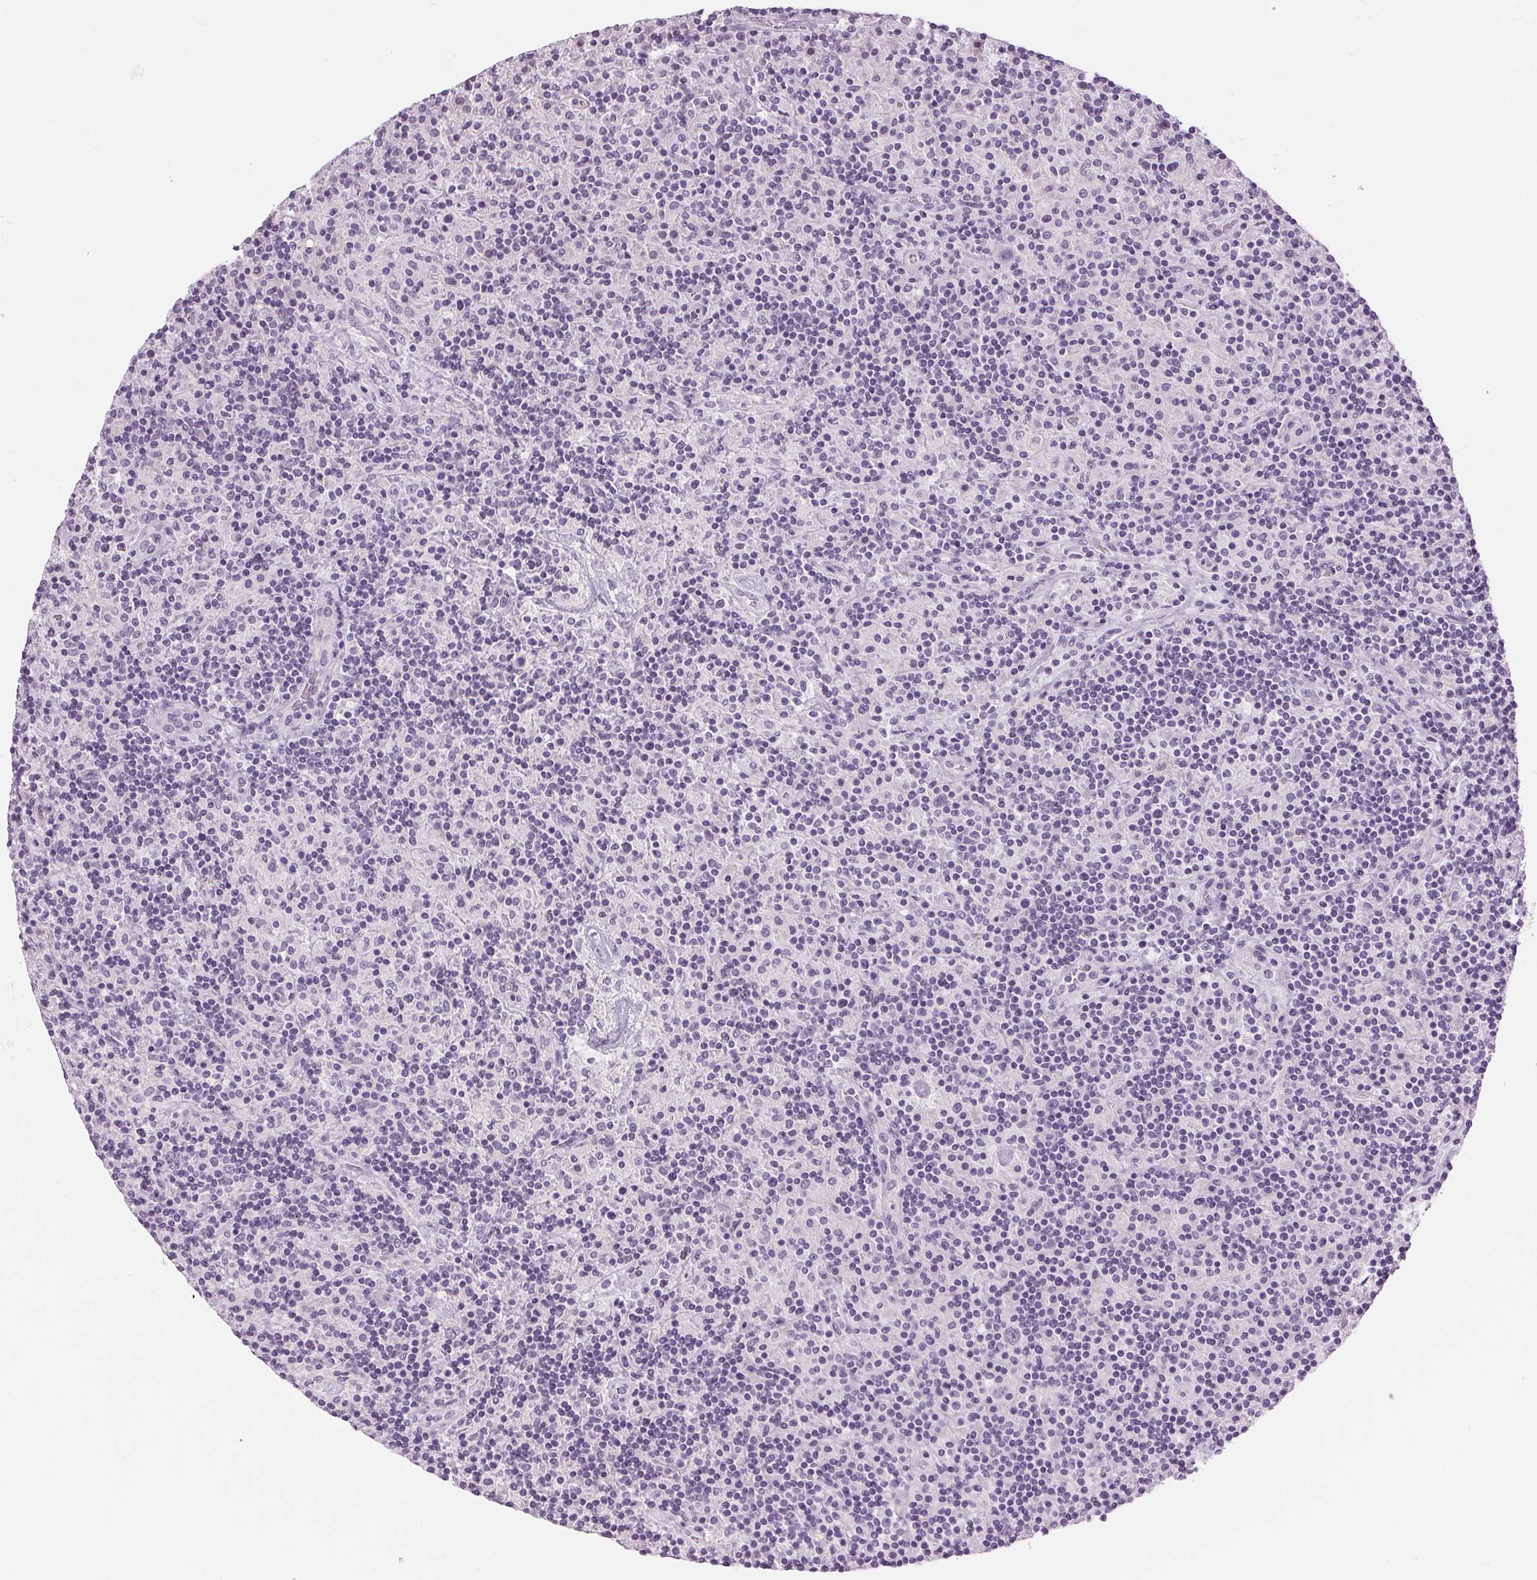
{"staining": {"intensity": "negative", "quantity": "none", "location": "none"}, "tissue": "lymphoma", "cell_type": "Tumor cells", "image_type": "cancer", "snomed": [{"axis": "morphology", "description": "Hodgkin's disease, NOS"}, {"axis": "topography", "description": "Lymph node"}], "caption": "Tumor cells are negative for protein expression in human Hodgkin's disease.", "gene": "MISP", "patient": {"sex": "male", "age": 70}}